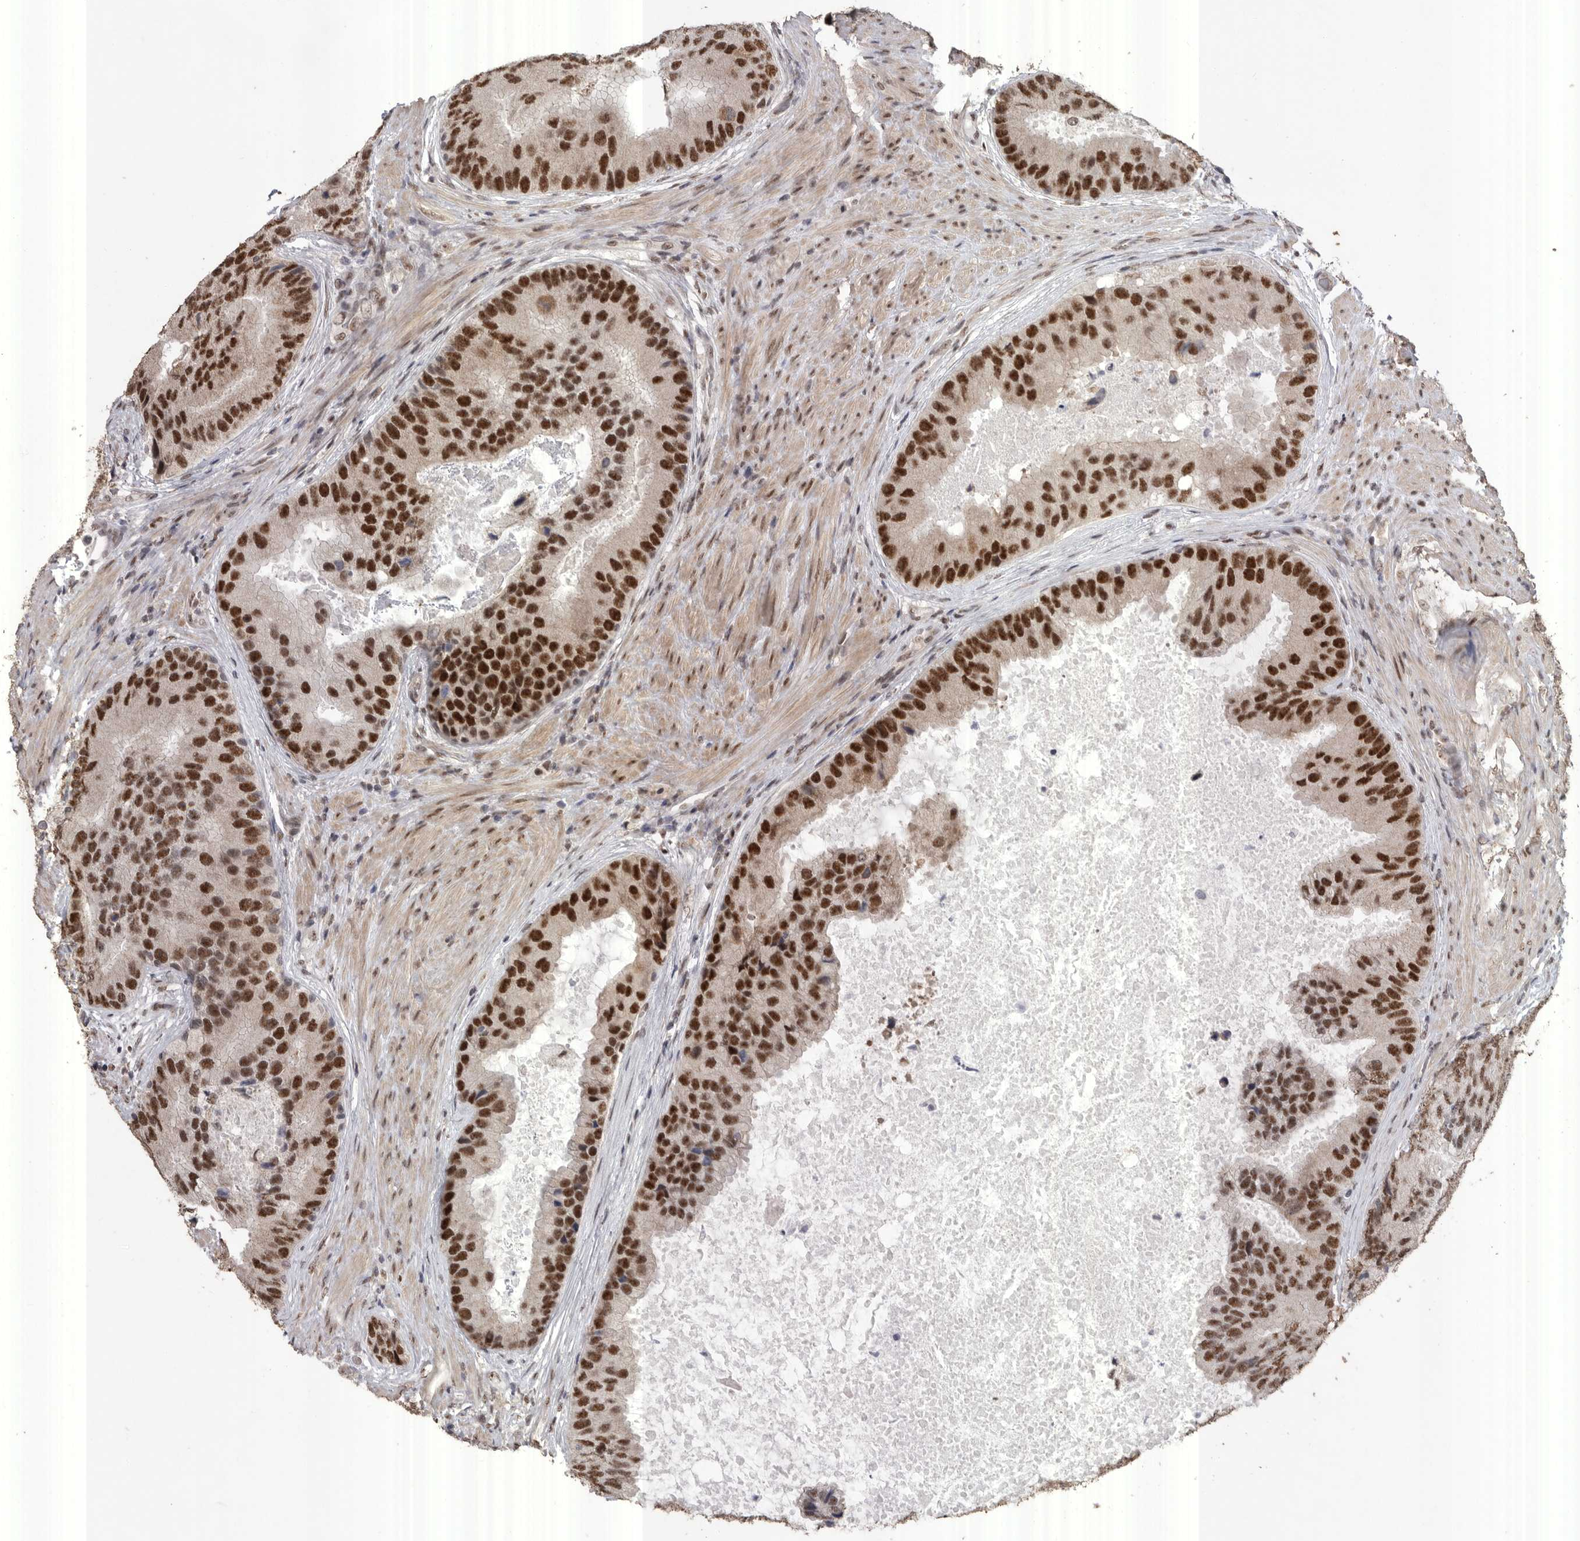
{"staining": {"intensity": "strong", "quantity": ">75%", "location": "nuclear"}, "tissue": "prostate cancer", "cell_type": "Tumor cells", "image_type": "cancer", "snomed": [{"axis": "morphology", "description": "Adenocarcinoma, High grade"}, {"axis": "topography", "description": "Prostate"}], "caption": "Strong nuclear protein staining is appreciated in about >75% of tumor cells in prostate cancer.", "gene": "PPP1R10", "patient": {"sex": "male", "age": 70}}